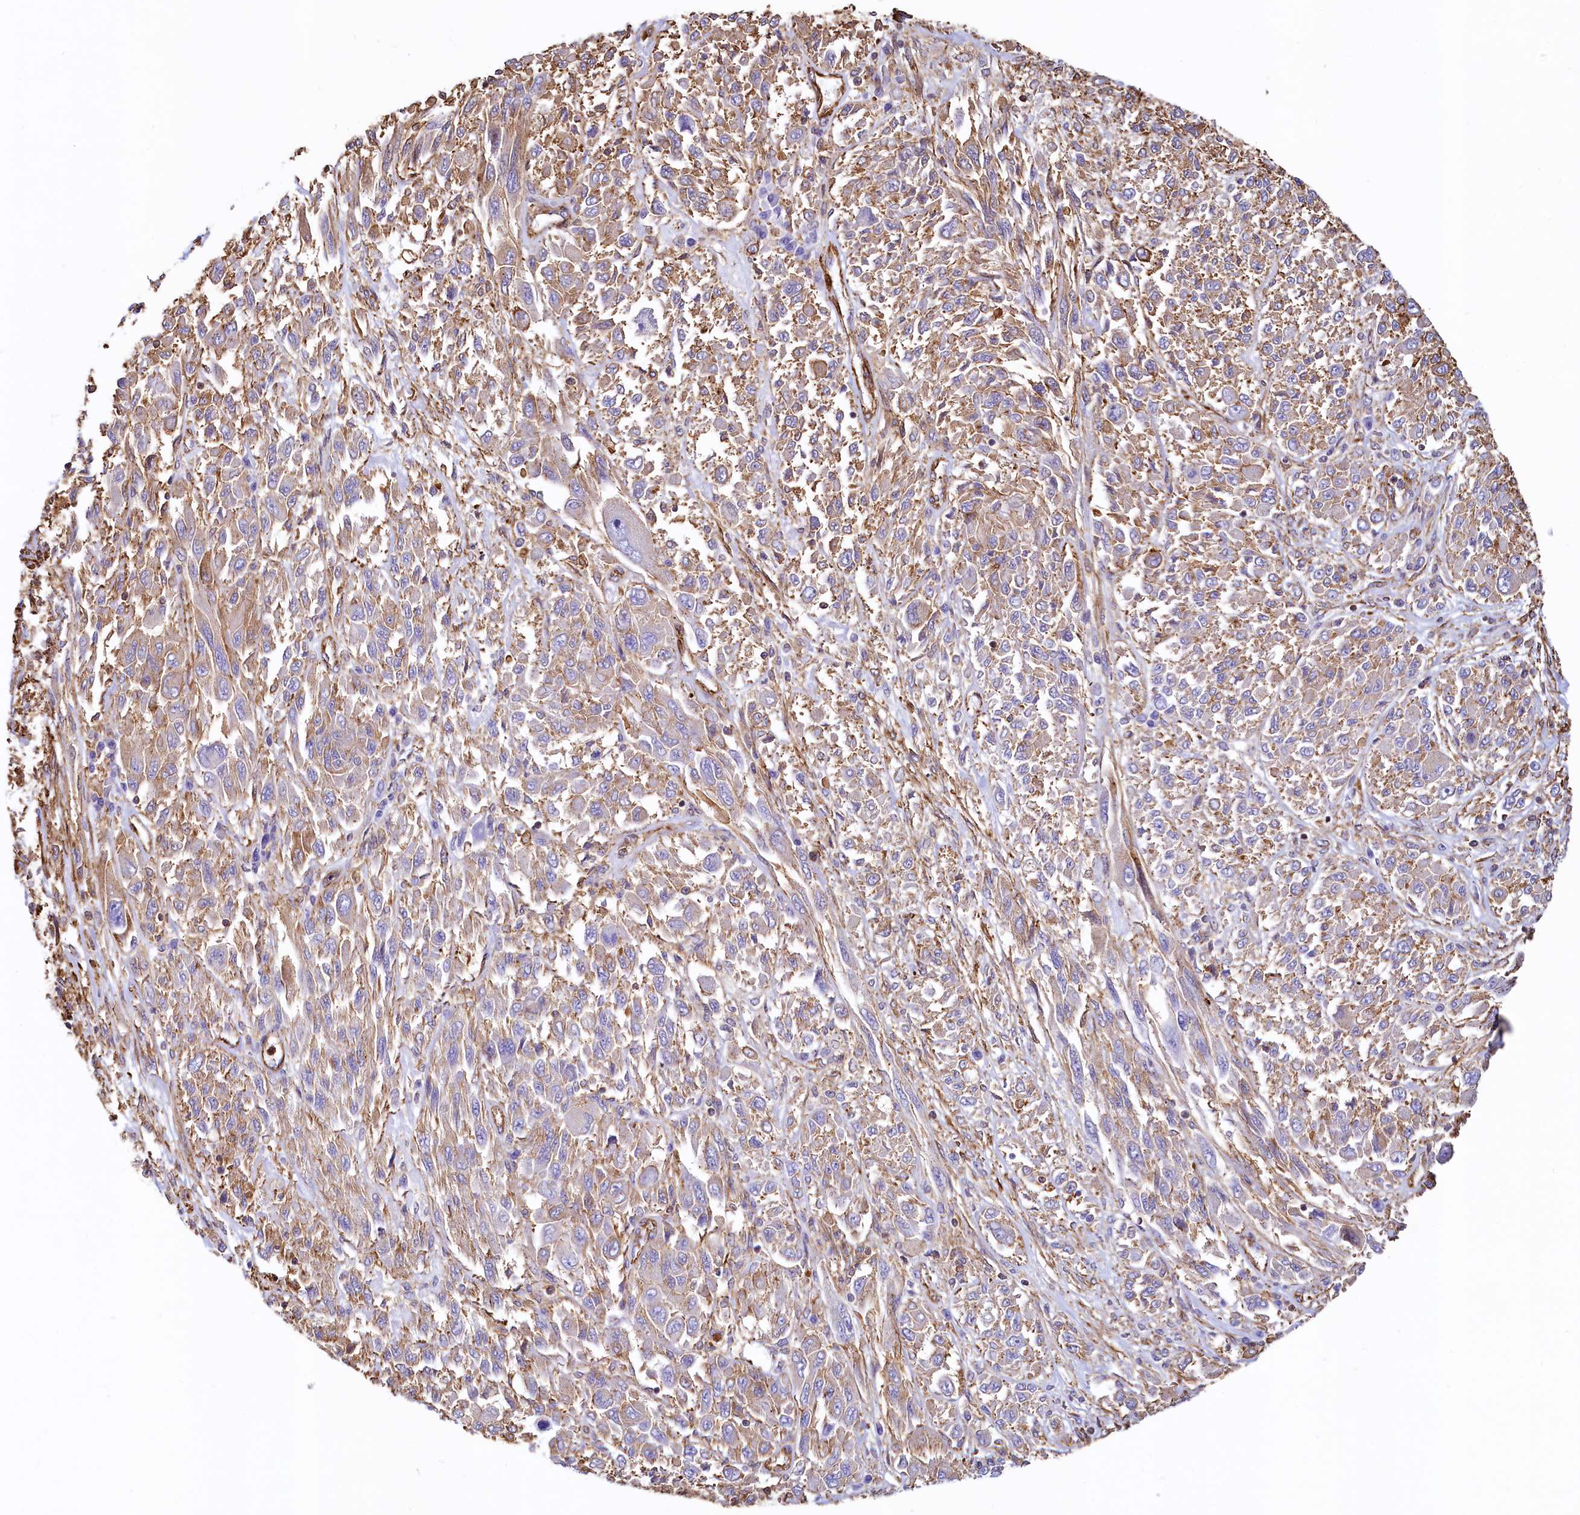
{"staining": {"intensity": "weak", "quantity": "25%-75%", "location": "cytoplasmic/membranous"}, "tissue": "melanoma", "cell_type": "Tumor cells", "image_type": "cancer", "snomed": [{"axis": "morphology", "description": "Malignant melanoma, NOS"}, {"axis": "topography", "description": "Skin"}], "caption": "The micrograph exhibits a brown stain indicating the presence of a protein in the cytoplasmic/membranous of tumor cells in melanoma.", "gene": "THBS1", "patient": {"sex": "female", "age": 91}}